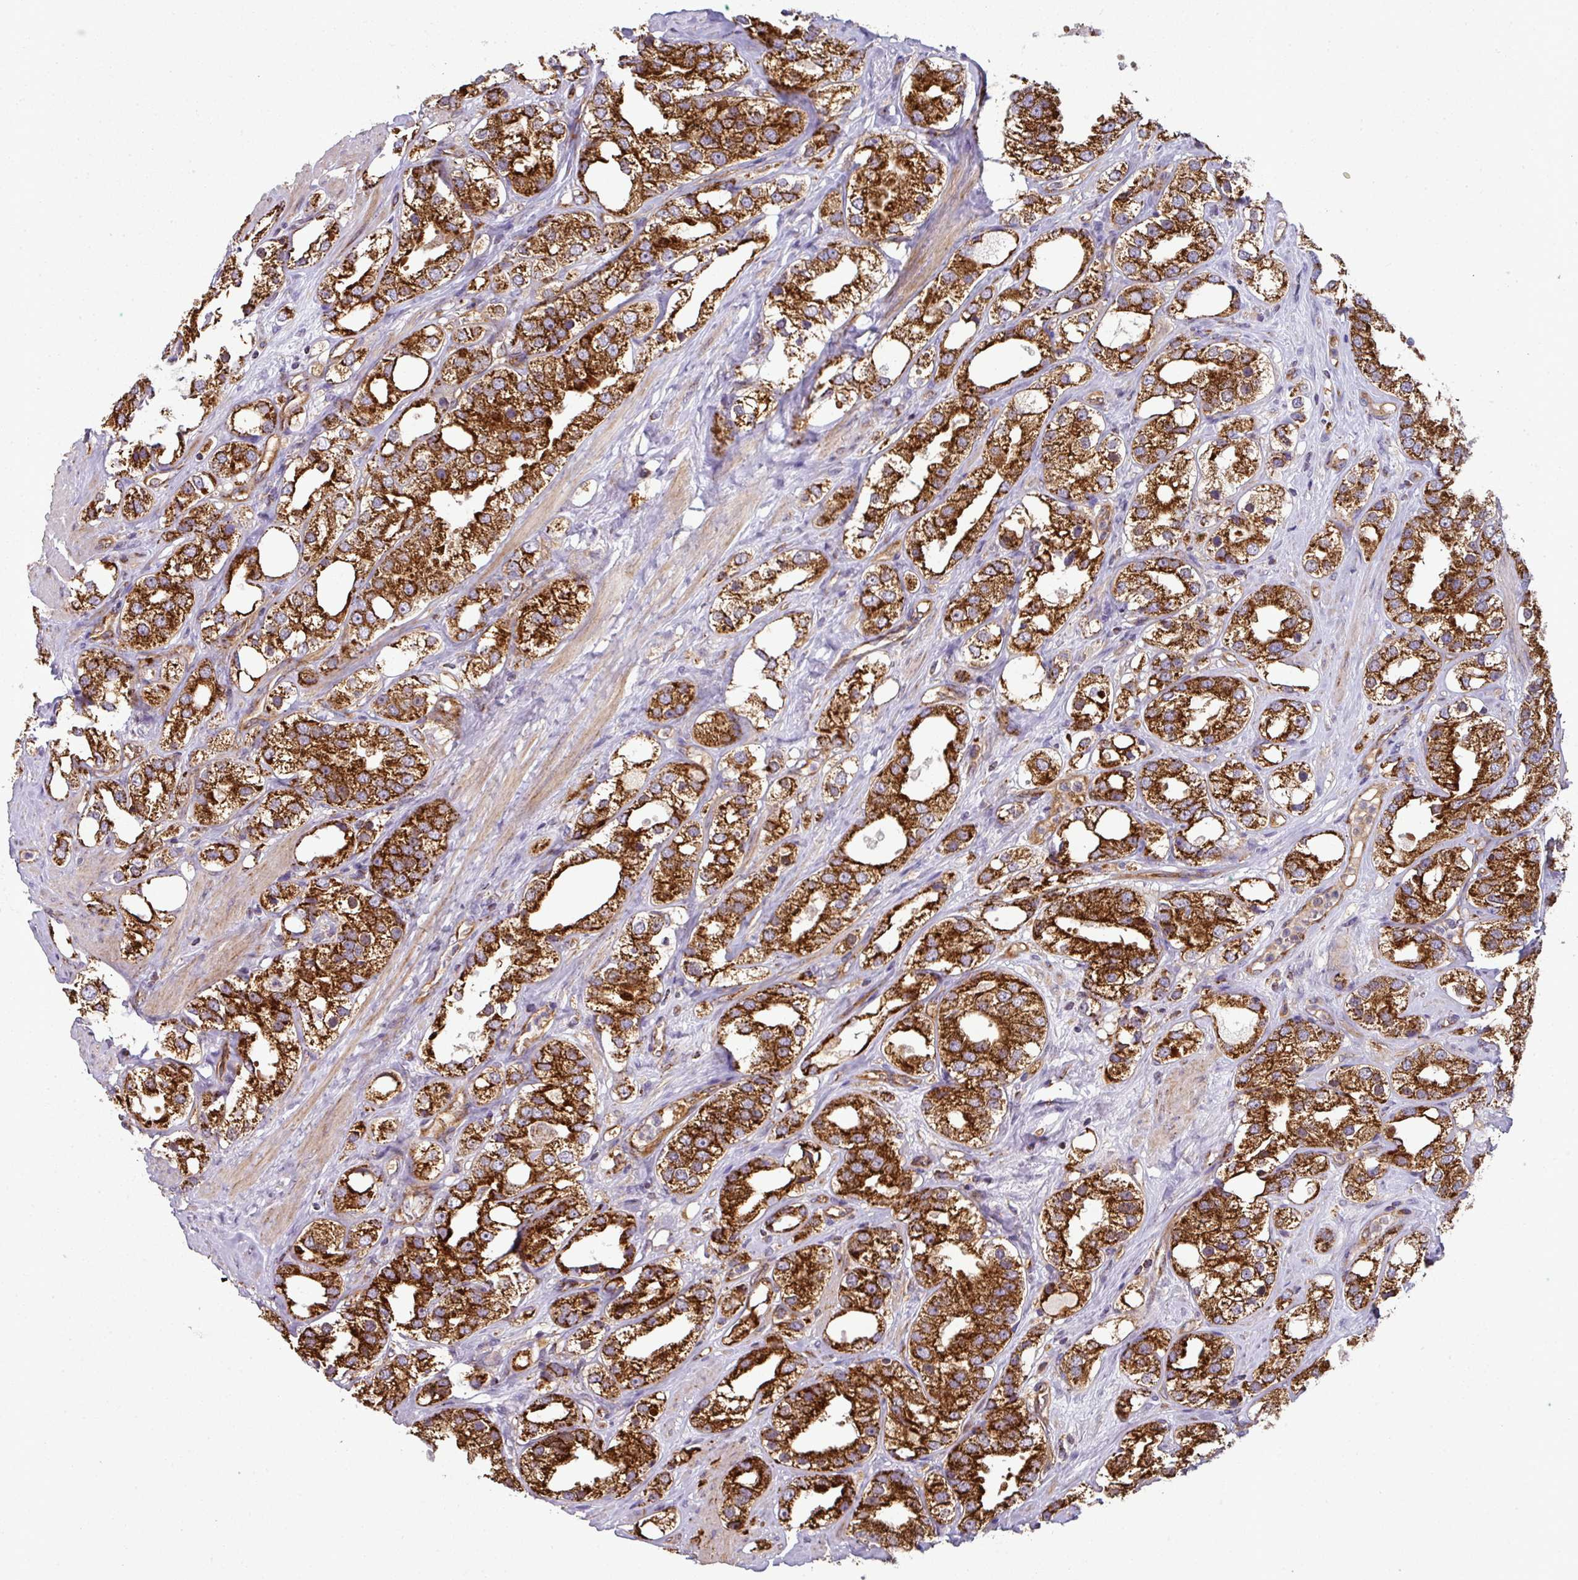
{"staining": {"intensity": "strong", "quantity": ">75%", "location": "cytoplasmic/membranous"}, "tissue": "prostate cancer", "cell_type": "Tumor cells", "image_type": "cancer", "snomed": [{"axis": "morphology", "description": "Adenocarcinoma, NOS"}, {"axis": "topography", "description": "Prostate"}], "caption": "Protein expression analysis of prostate adenocarcinoma displays strong cytoplasmic/membranous positivity in about >75% of tumor cells.", "gene": "PRELID3B", "patient": {"sex": "male", "age": 79}}